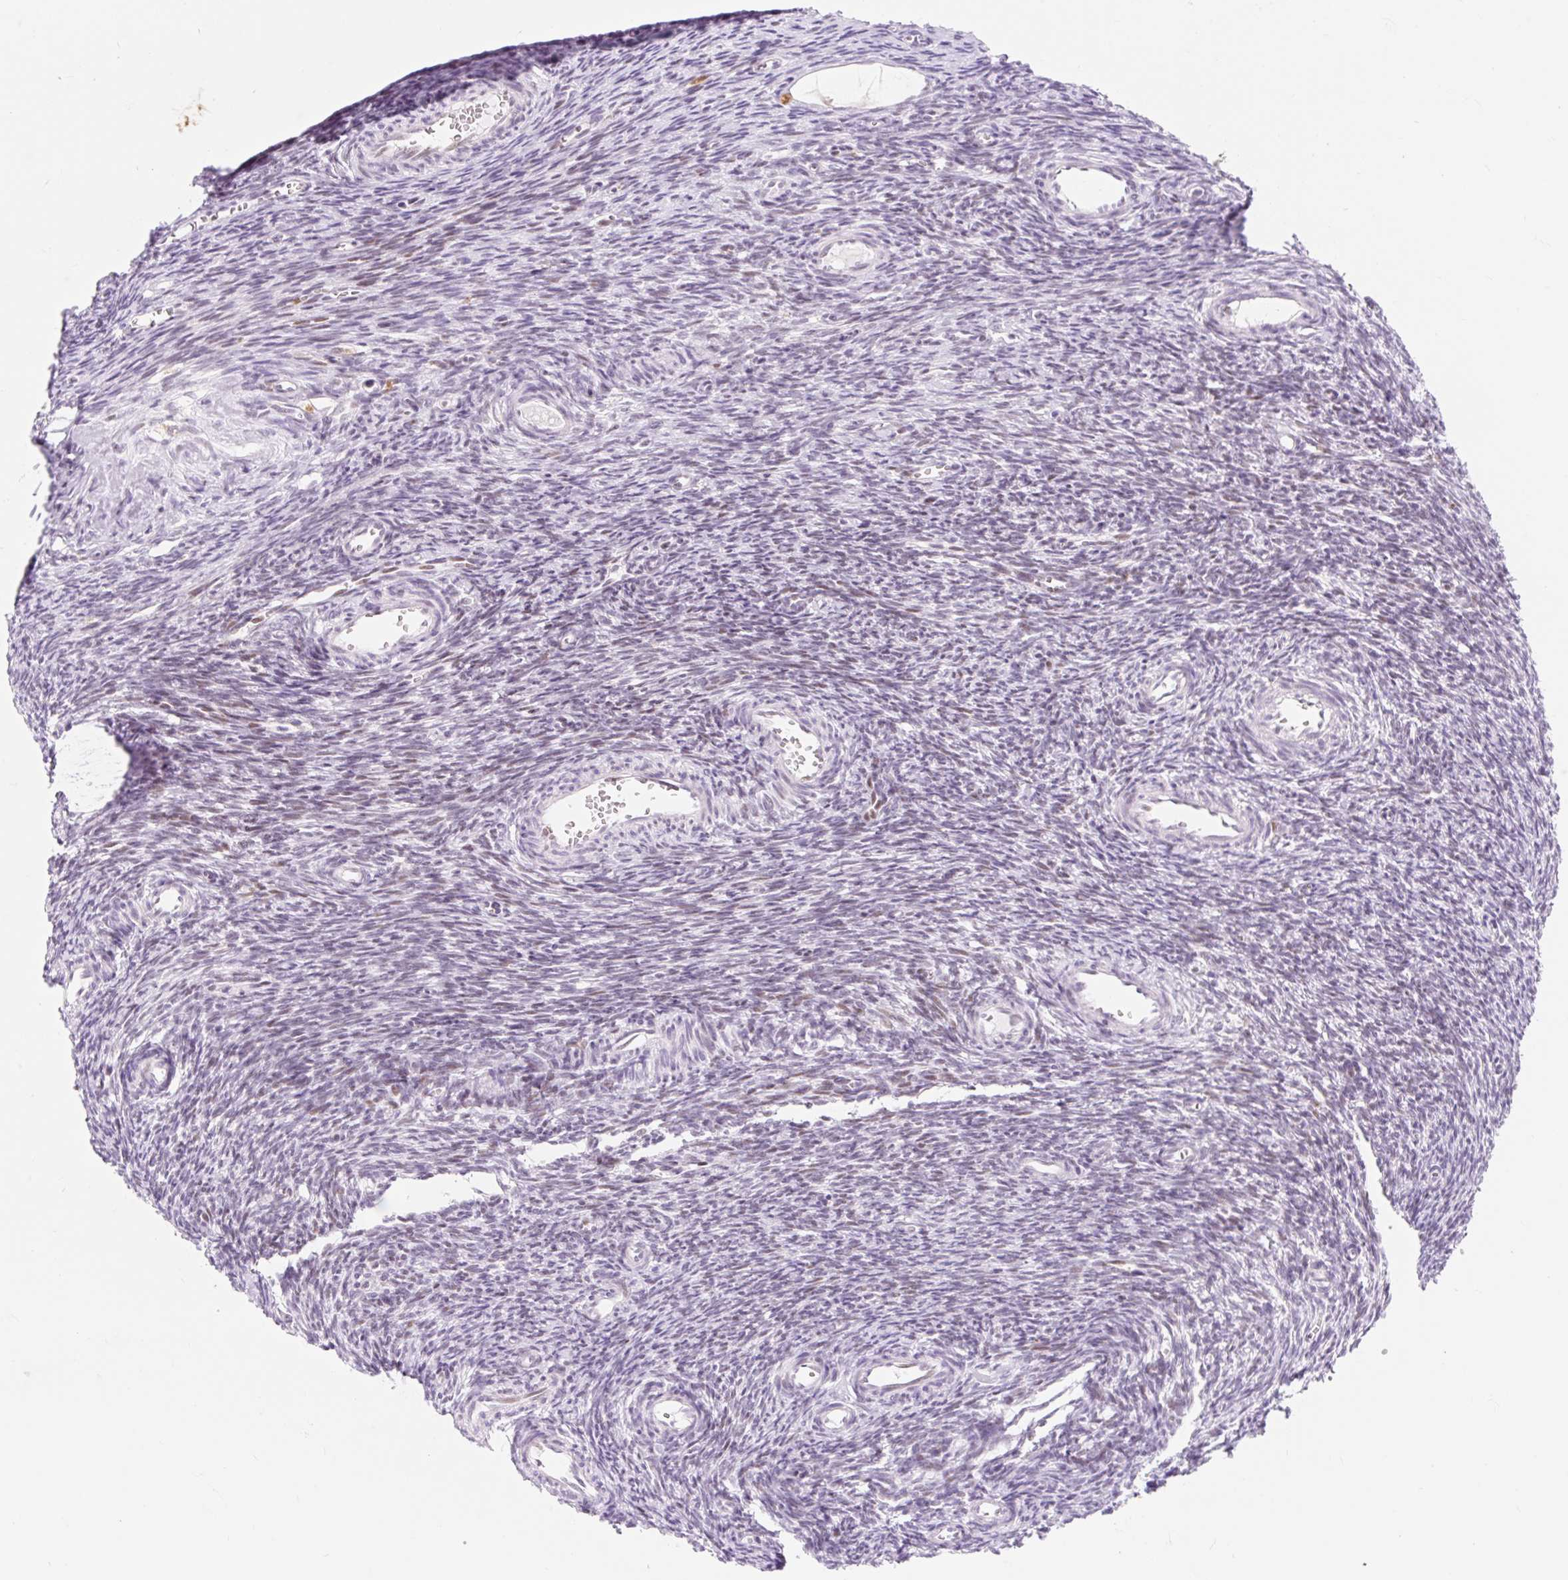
{"staining": {"intensity": "negative", "quantity": "none", "location": "none"}, "tissue": "ovary", "cell_type": "Ovarian stroma cells", "image_type": "normal", "snomed": [{"axis": "morphology", "description": "Normal tissue, NOS"}, {"axis": "topography", "description": "Ovary"}], "caption": "Ovarian stroma cells show no significant expression in benign ovary. Brightfield microscopy of IHC stained with DAB (brown) and hematoxylin (blue), captured at high magnification.", "gene": "H2BW1", "patient": {"sex": "female", "age": 39}}